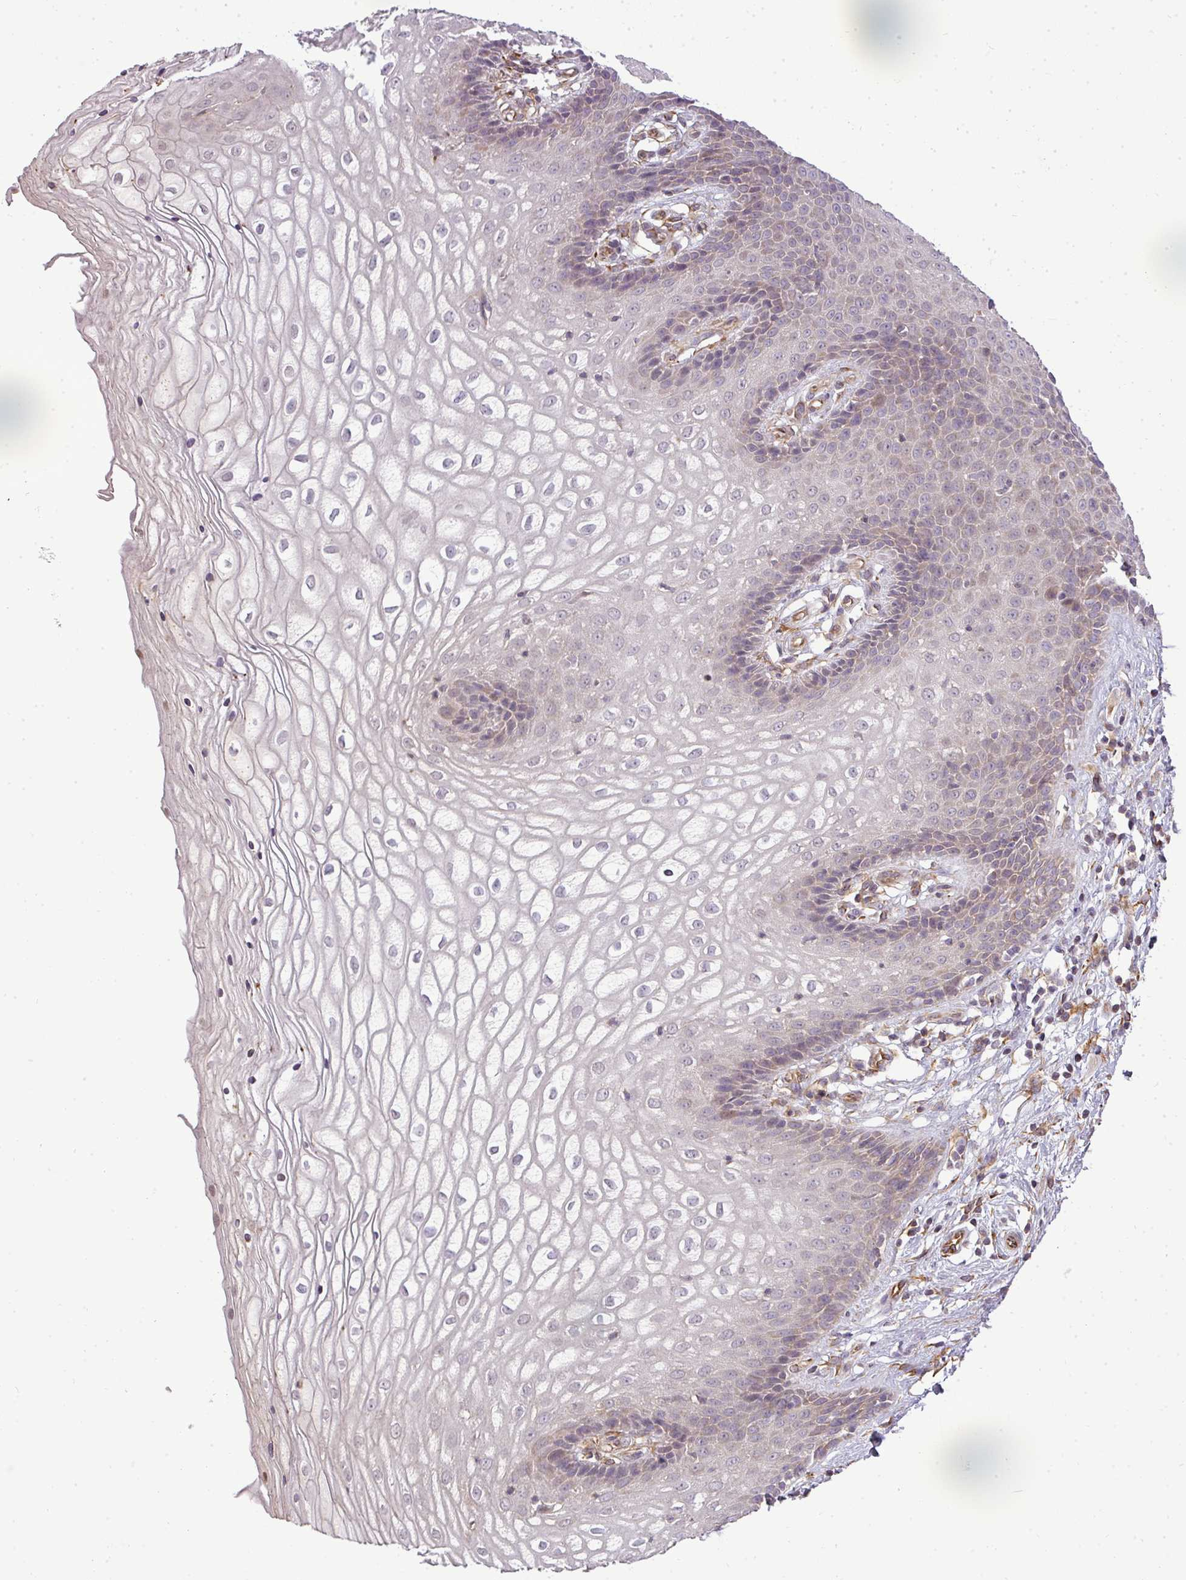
{"staining": {"intensity": "weak", "quantity": "<25%", "location": "cytoplasmic/membranous"}, "tissue": "vagina", "cell_type": "Squamous epithelial cells", "image_type": "normal", "snomed": [{"axis": "morphology", "description": "Normal tissue, NOS"}, {"axis": "topography", "description": "Vagina"}], "caption": "Vagina was stained to show a protein in brown. There is no significant expression in squamous epithelial cells.", "gene": "PDRG1", "patient": {"sex": "female", "age": 34}}